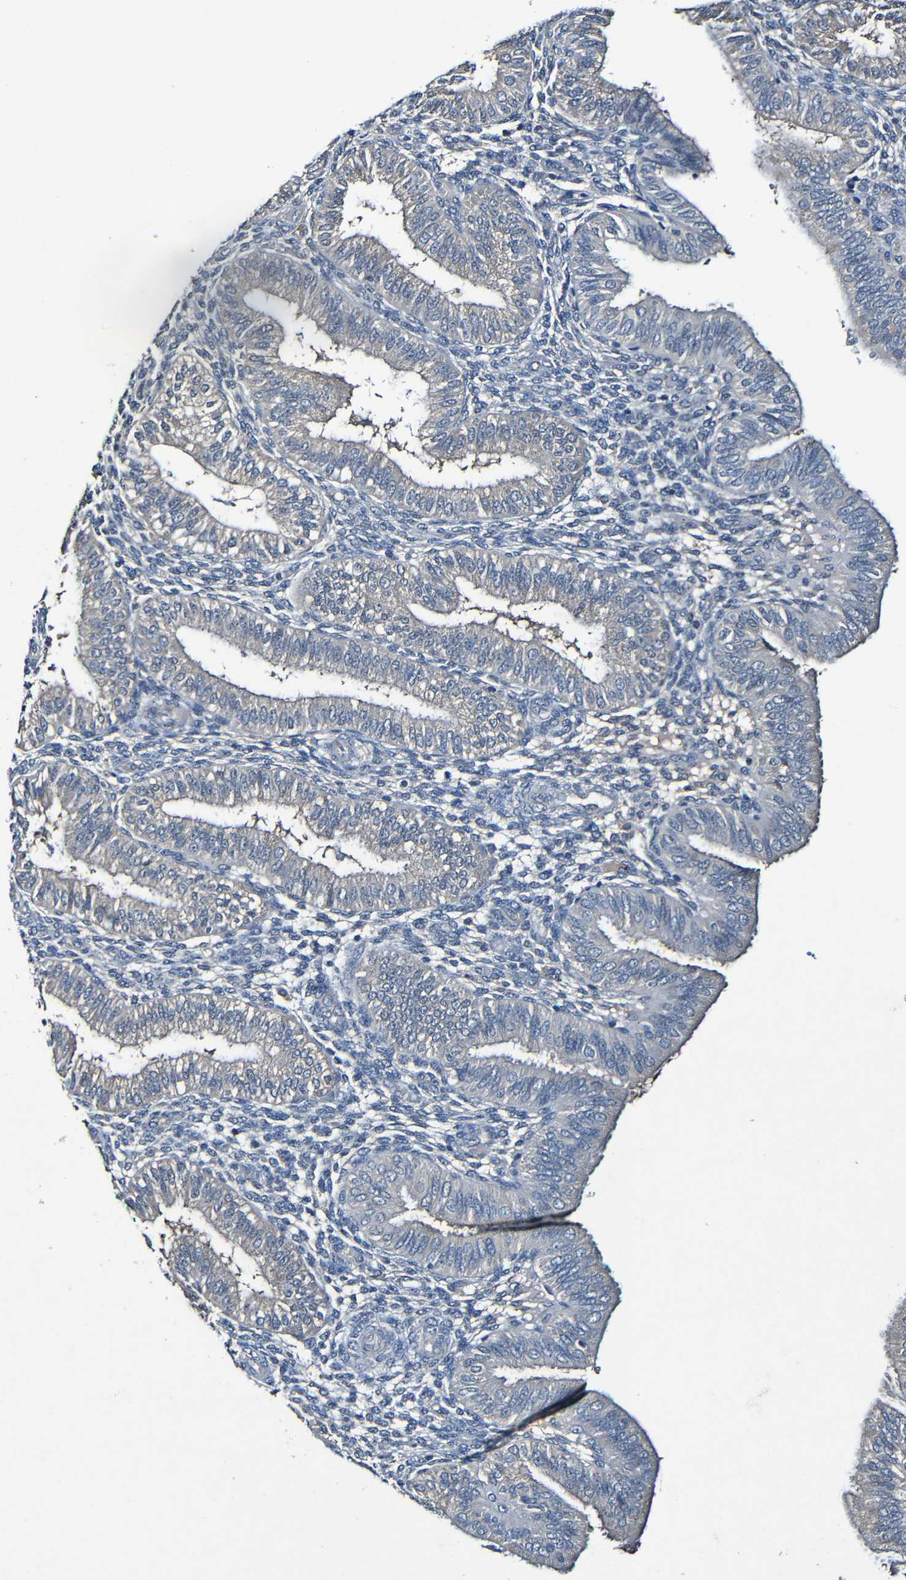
{"staining": {"intensity": "negative", "quantity": "none", "location": "none"}, "tissue": "endometrium", "cell_type": "Cells in endometrial stroma", "image_type": "normal", "snomed": [{"axis": "morphology", "description": "Normal tissue, NOS"}, {"axis": "topography", "description": "Endometrium"}], "caption": "This is an IHC image of benign endometrium. There is no staining in cells in endometrial stroma.", "gene": "LRRC70", "patient": {"sex": "female", "age": 39}}